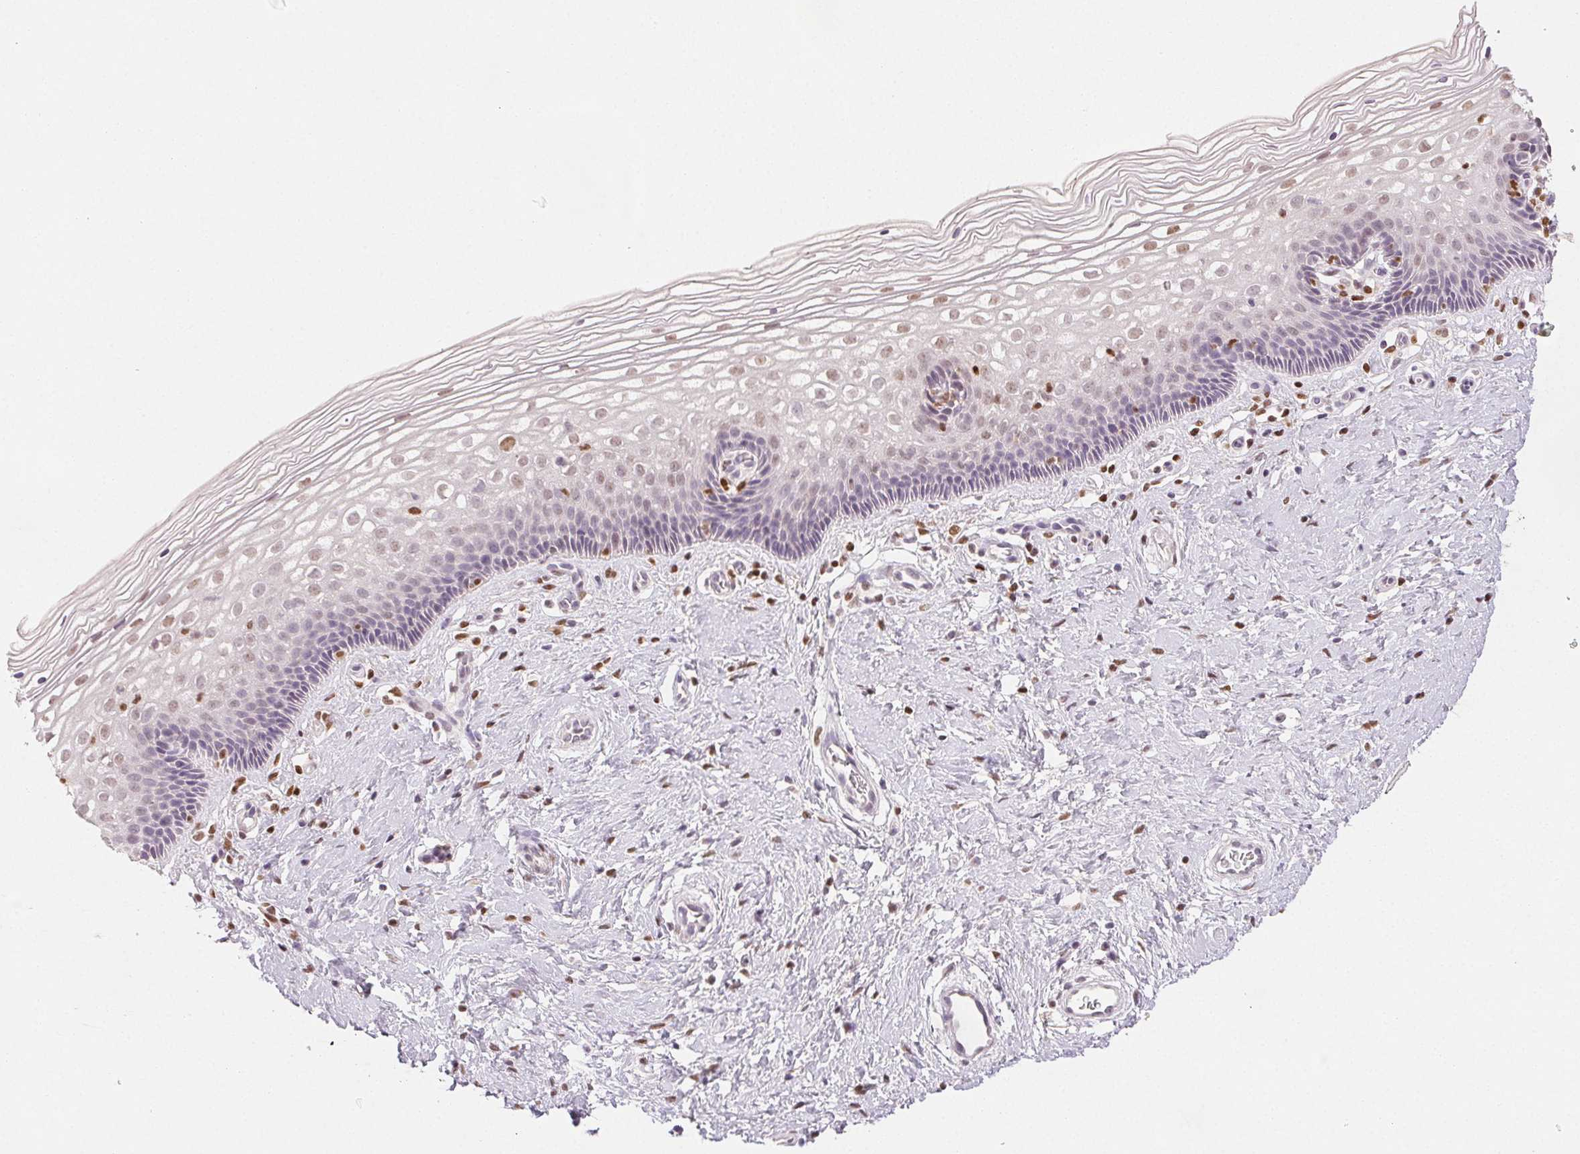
{"staining": {"intensity": "weak", "quantity": ">75%", "location": "cytoplasmic/membranous"}, "tissue": "cervix", "cell_type": "Glandular cells", "image_type": "normal", "snomed": [{"axis": "morphology", "description": "Normal tissue, NOS"}, {"axis": "topography", "description": "Cervix"}], "caption": "Immunohistochemical staining of benign human cervix exhibits weak cytoplasmic/membranous protein positivity in approximately >75% of glandular cells. (DAB (3,3'-diaminobenzidine) IHC, brown staining for protein, blue staining for nuclei).", "gene": "RUNX2", "patient": {"sex": "female", "age": 34}}